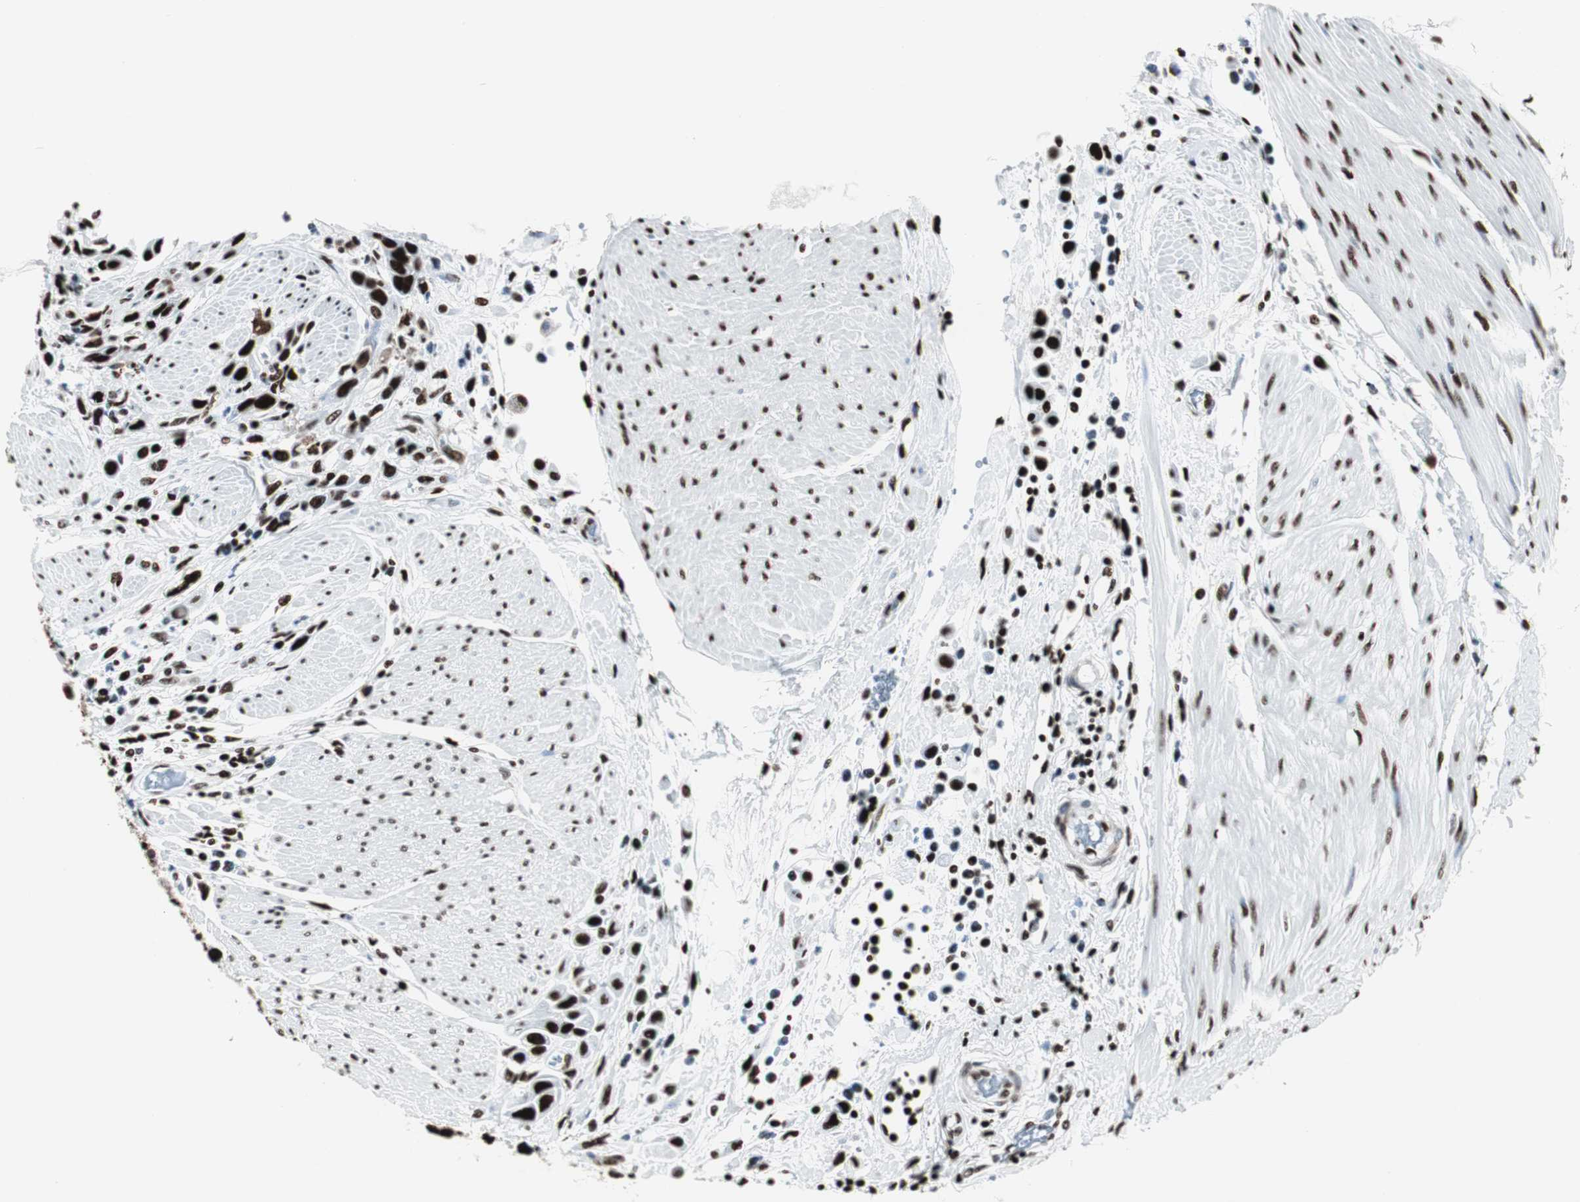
{"staining": {"intensity": "strong", "quantity": ">75%", "location": "nuclear"}, "tissue": "urothelial cancer", "cell_type": "Tumor cells", "image_type": "cancer", "snomed": [{"axis": "morphology", "description": "Urothelial carcinoma, High grade"}, {"axis": "topography", "description": "Urinary bladder"}], "caption": "An image of high-grade urothelial carcinoma stained for a protein reveals strong nuclear brown staining in tumor cells. The protein is shown in brown color, while the nuclei are stained blue.", "gene": "NCL", "patient": {"sex": "male", "age": 50}}